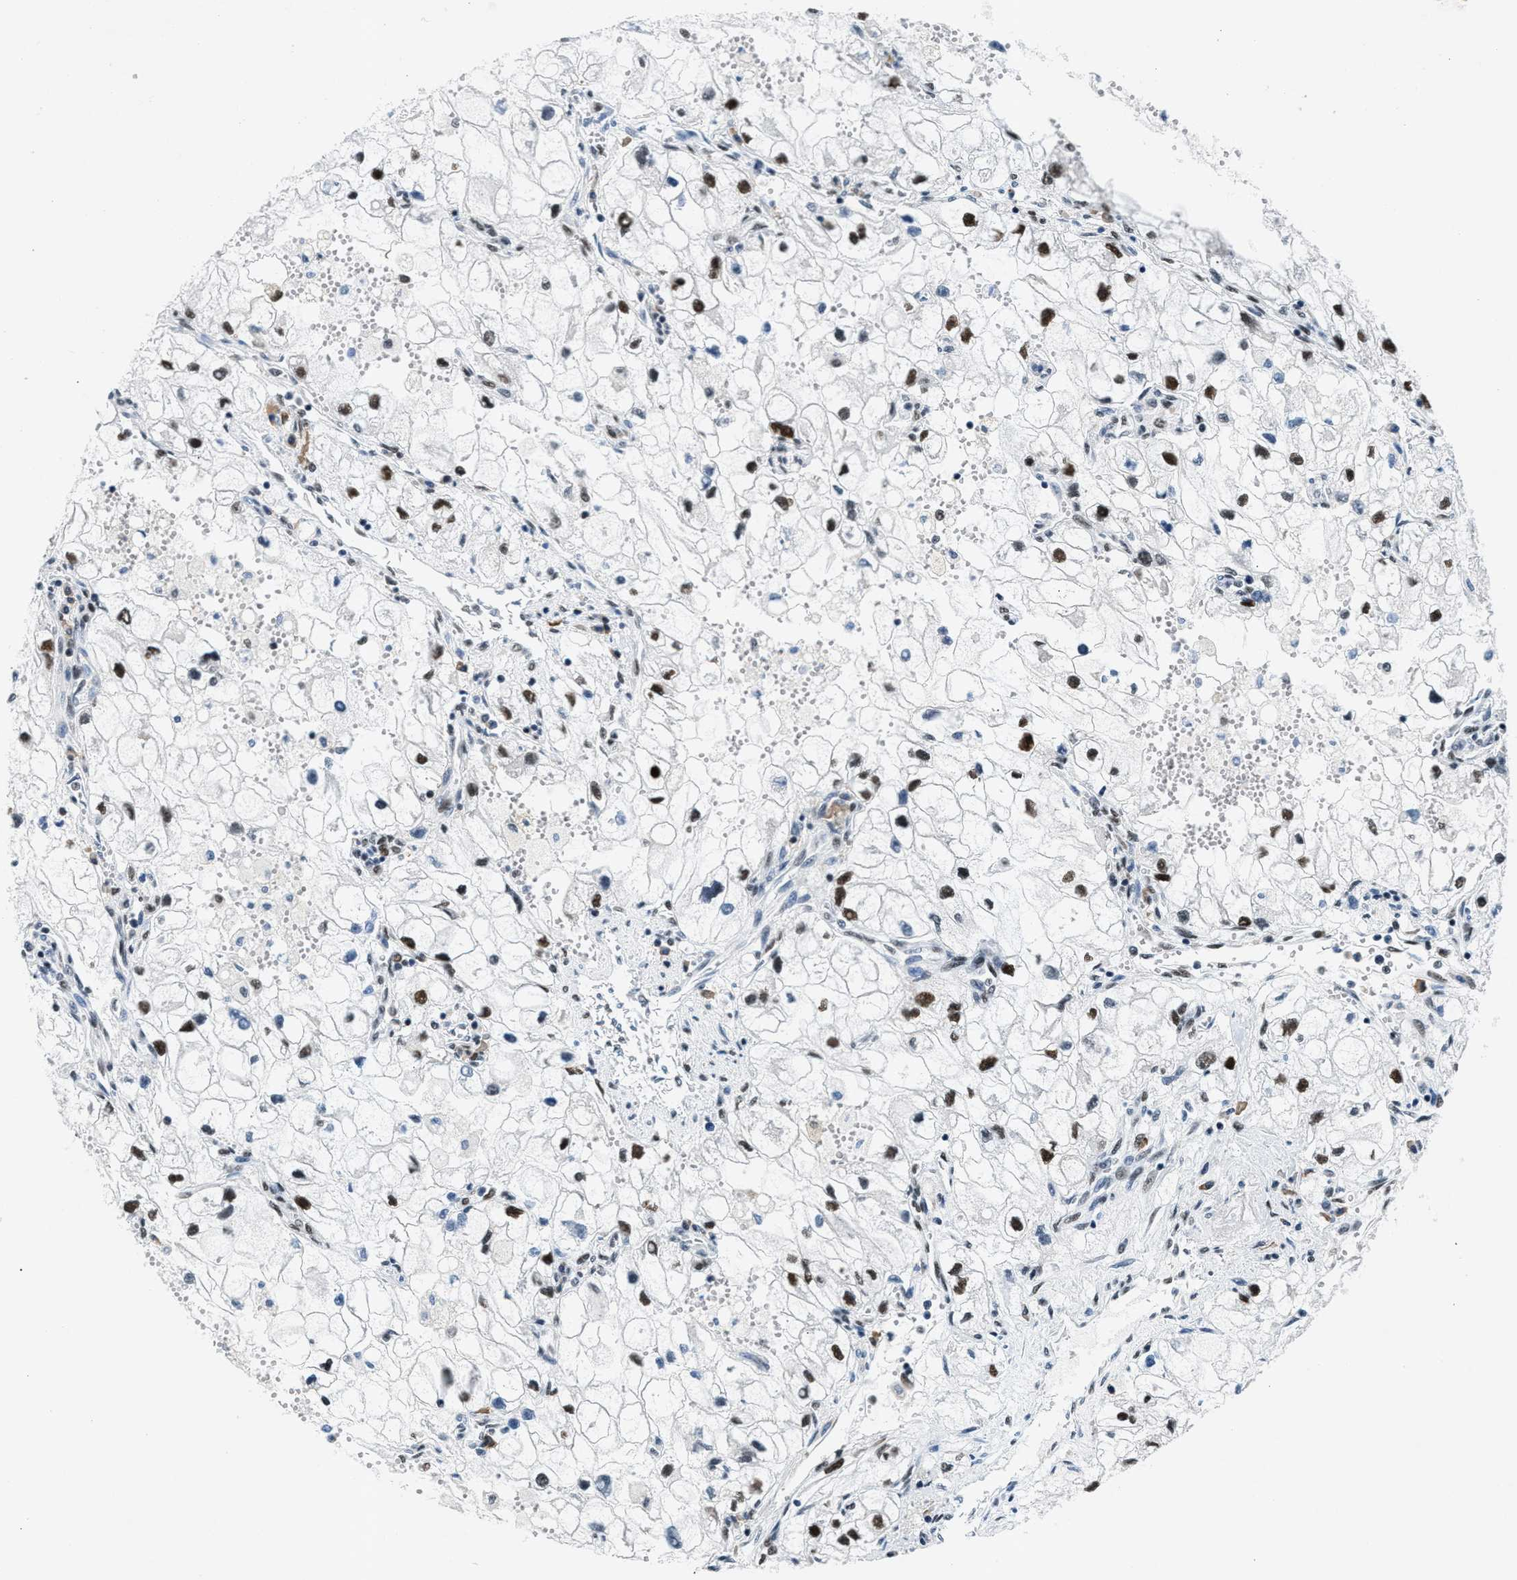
{"staining": {"intensity": "moderate", "quantity": "25%-75%", "location": "nuclear"}, "tissue": "renal cancer", "cell_type": "Tumor cells", "image_type": "cancer", "snomed": [{"axis": "morphology", "description": "Adenocarcinoma, NOS"}, {"axis": "topography", "description": "Kidney"}], "caption": "IHC photomicrograph of neoplastic tissue: renal cancer stained using immunohistochemistry reveals medium levels of moderate protein expression localized specifically in the nuclear of tumor cells, appearing as a nuclear brown color.", "gene": "ATF2", "patient": {"sex": "female", "age": 70}}